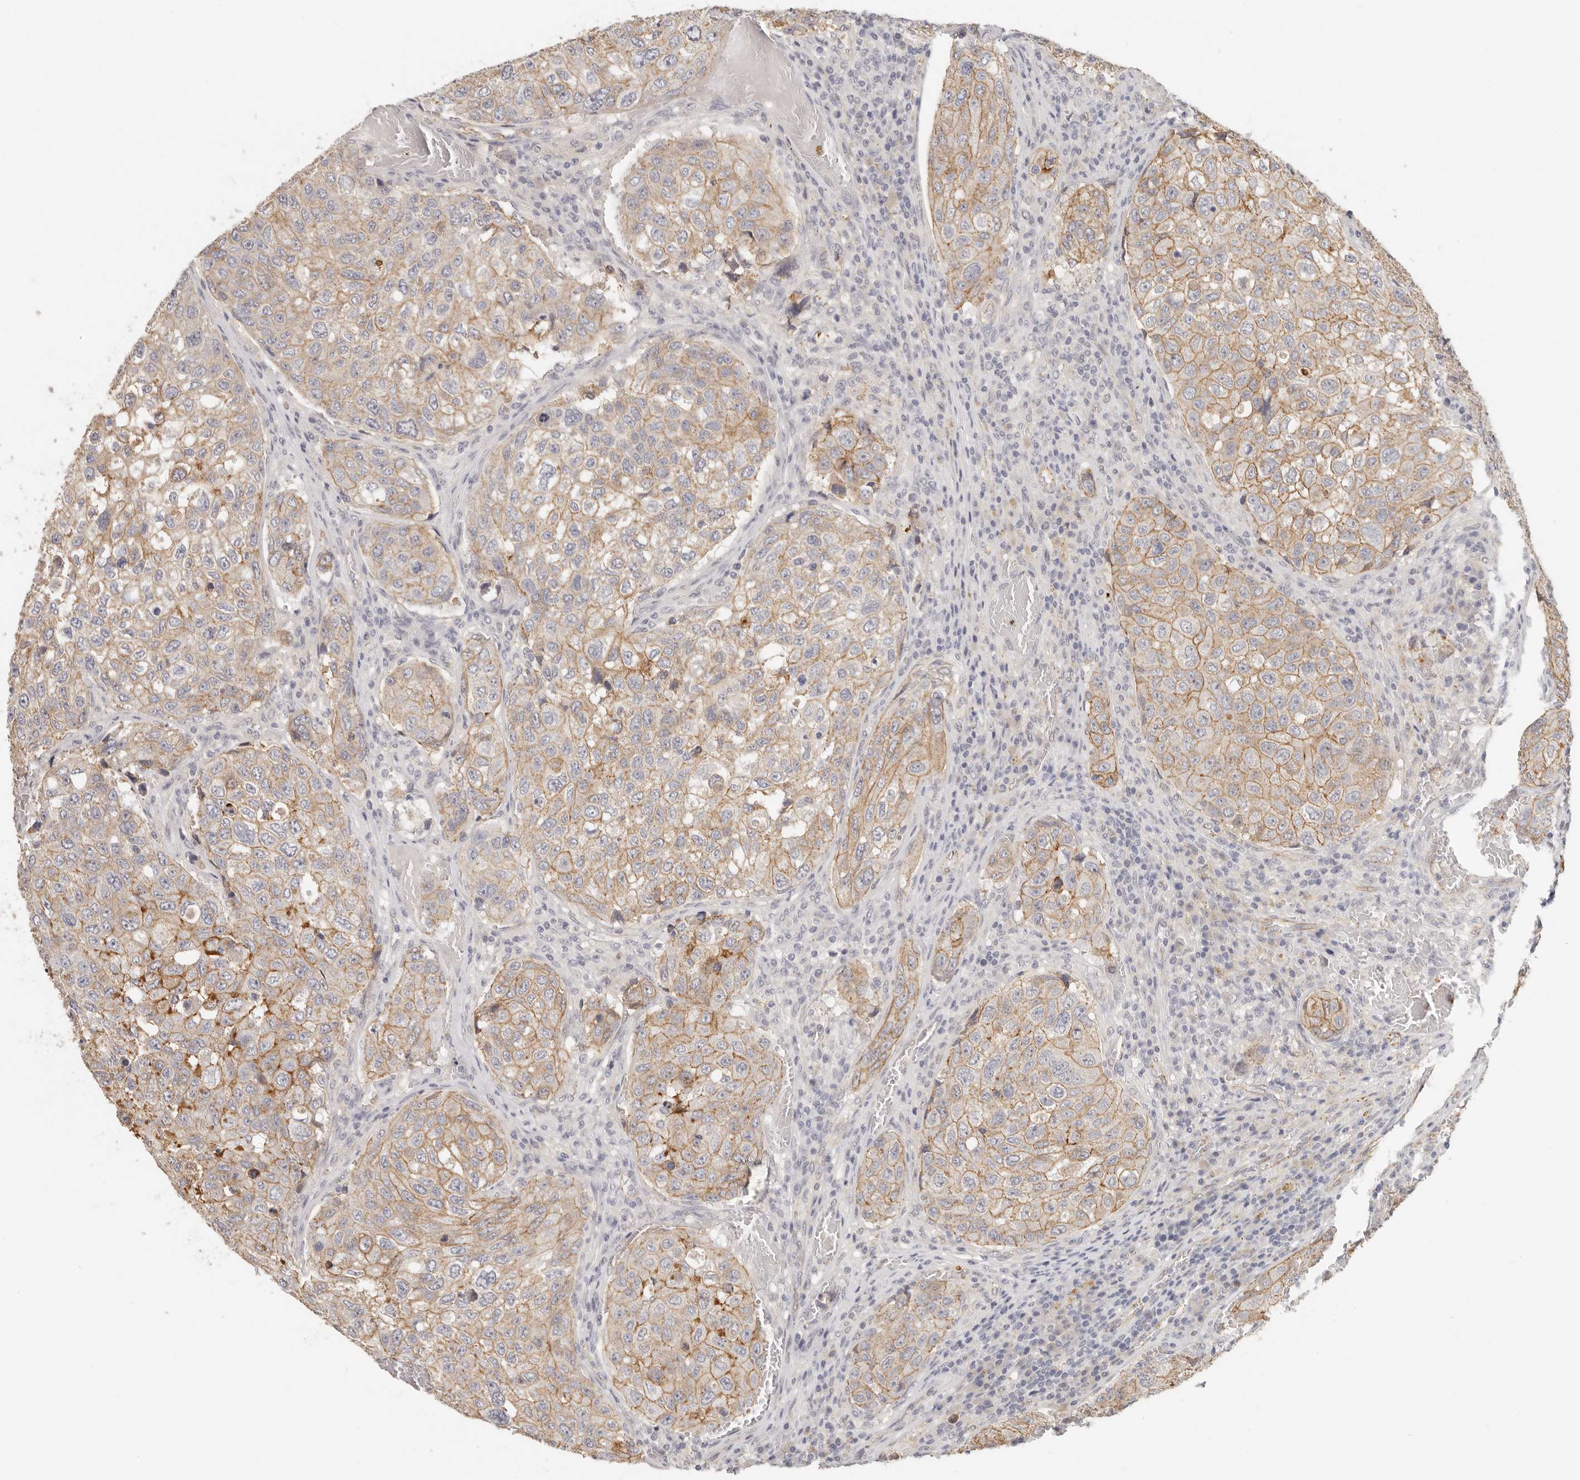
{"staining": {"intensity": "moderate", "quantity": ">75%", "location": "cytoplasmic/membranous"}, "tissue": "urothelial cancer", "cell_type": "Tumor cells", "image_type": "cancer", "snomed": [{"axis": "morphology", "description": "Urothelial carcinoma, High grade"}, {"axis": "topography", "description": "Lymph node"}, {"axis": "topography", "description": "Urinary bladder"}], "caption": "DAB immunohistochemical staining of high-grade urothelial carcinoma shows moderate cytoplasmic/membranous protein positivity in approximately >75% of tumor cells.", "gene": "ANXA9", "patient": {"sex": "male", "age": 51}}